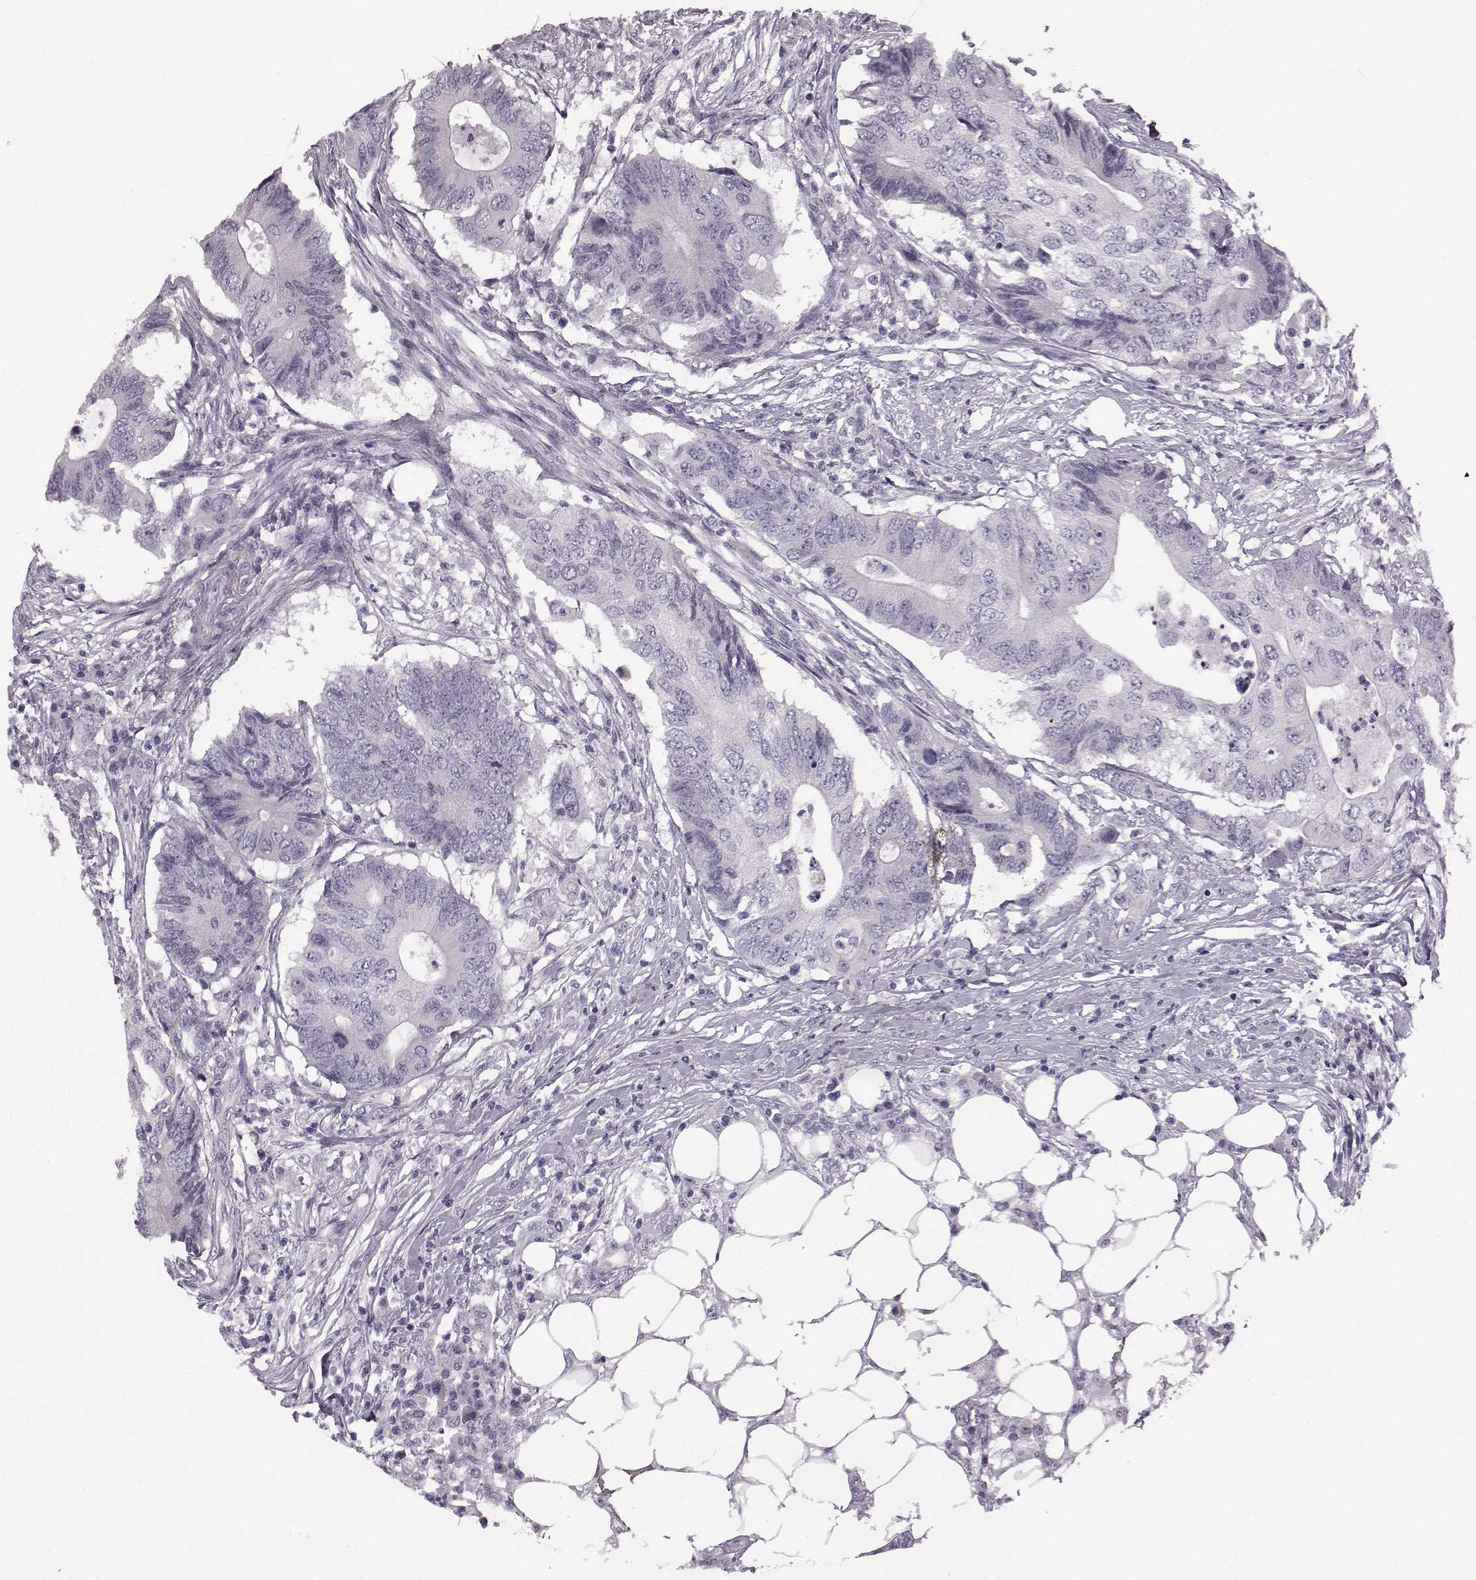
{"staining": {"intensity": "negative", "quantity": "none", "location": "none"}, "tissue": "colorectal cancer", "cell_type": "Tumor cells", "image_type": "cancer", "snomed": [{"axis": "morphology", "description": "Adenocarcinoma, NOS"}, {"axis": "topography", "description": "Colon"}], "caption": "An IHC histopathology image of adenocarcinoma (colorectal) is shown. There is no staining in tumor cells of adenocarcinoma (colorectal).", "gene": "ODAD4", "patient": {"sex": "male", "age": 71}}